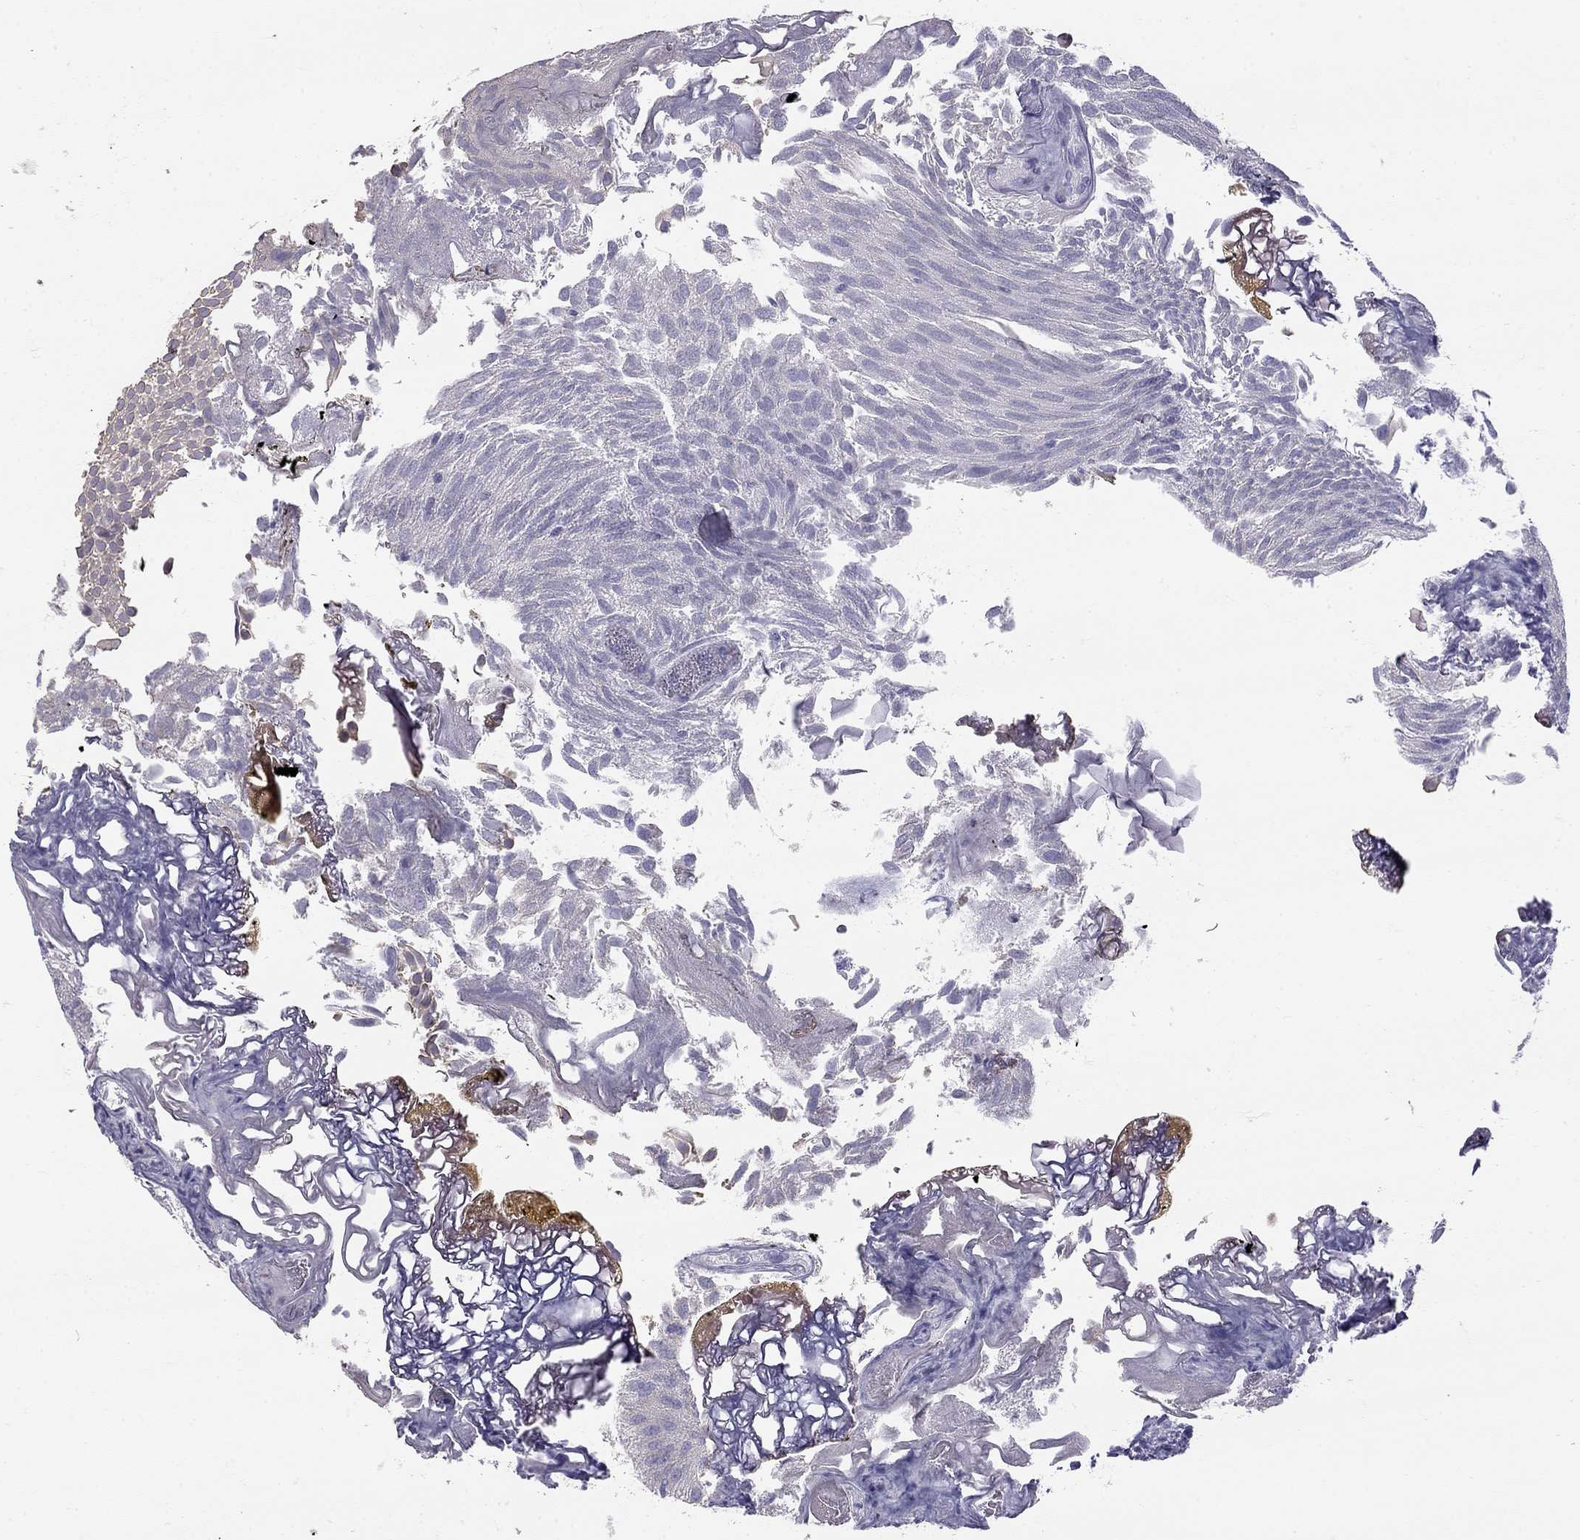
{"staining": {"intensity": "negative", "quantity": "none", "location": "none"}, "tissue": "urothelial cancer", "cell_type": "Tumor cells", "image_type": "cancer", "snomed": [{"axis": "morphology", "description": "Urothelial carcinoma, Low grade"}, {"axis": "topography", "description": "Urinary bladder"}], "caption": "Photomicrograph shows no significant protein positivity in tumor cells of urothelial carcinoma (low-grade).", "gene": "TDRD6", "patient": {"sex": "male", "age": 52}}